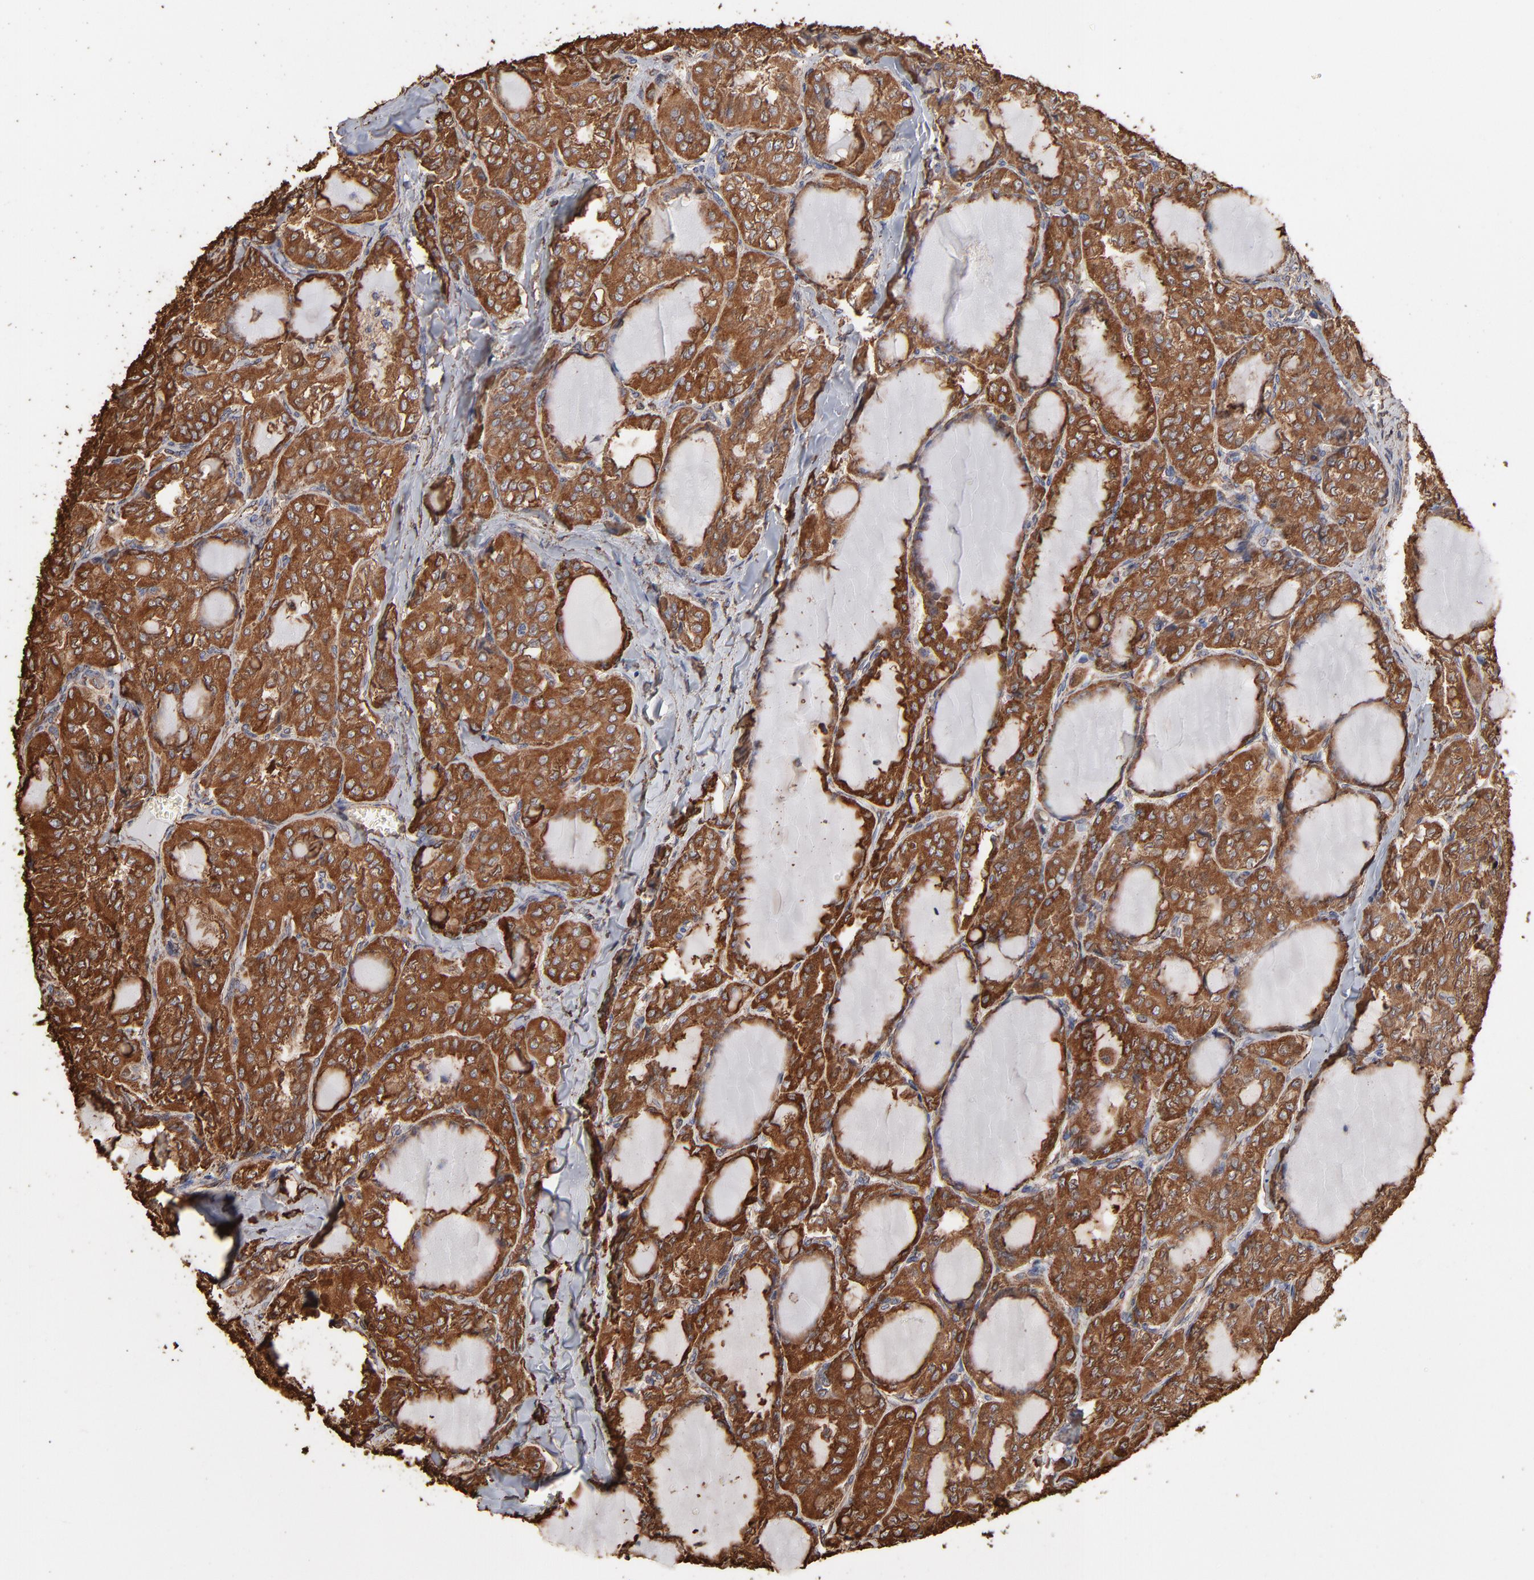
{"staining": {"intensity": "moderate", "quantity": ">75%", "location": "cytoplasmic/membranous"}, "tissue": "thyroid cancer", "cell_type": "Tumor cells", "image_type": "cancer", "snomed": [{"axis": "morphology", "description": "Papillary adenocarcinoma, NOS"}, {"axis": "topography", "description": "Thyroid gland"}], "caption": "Thyroid cancer (papillary adenocarcinoma) stained with a brown dye exhibits moderate cytoplasmic/membranous positive expression in approximately >75% of tumor cells.", "gene": "PDIA3", "patient": {"sex": "male", "age": 20}}